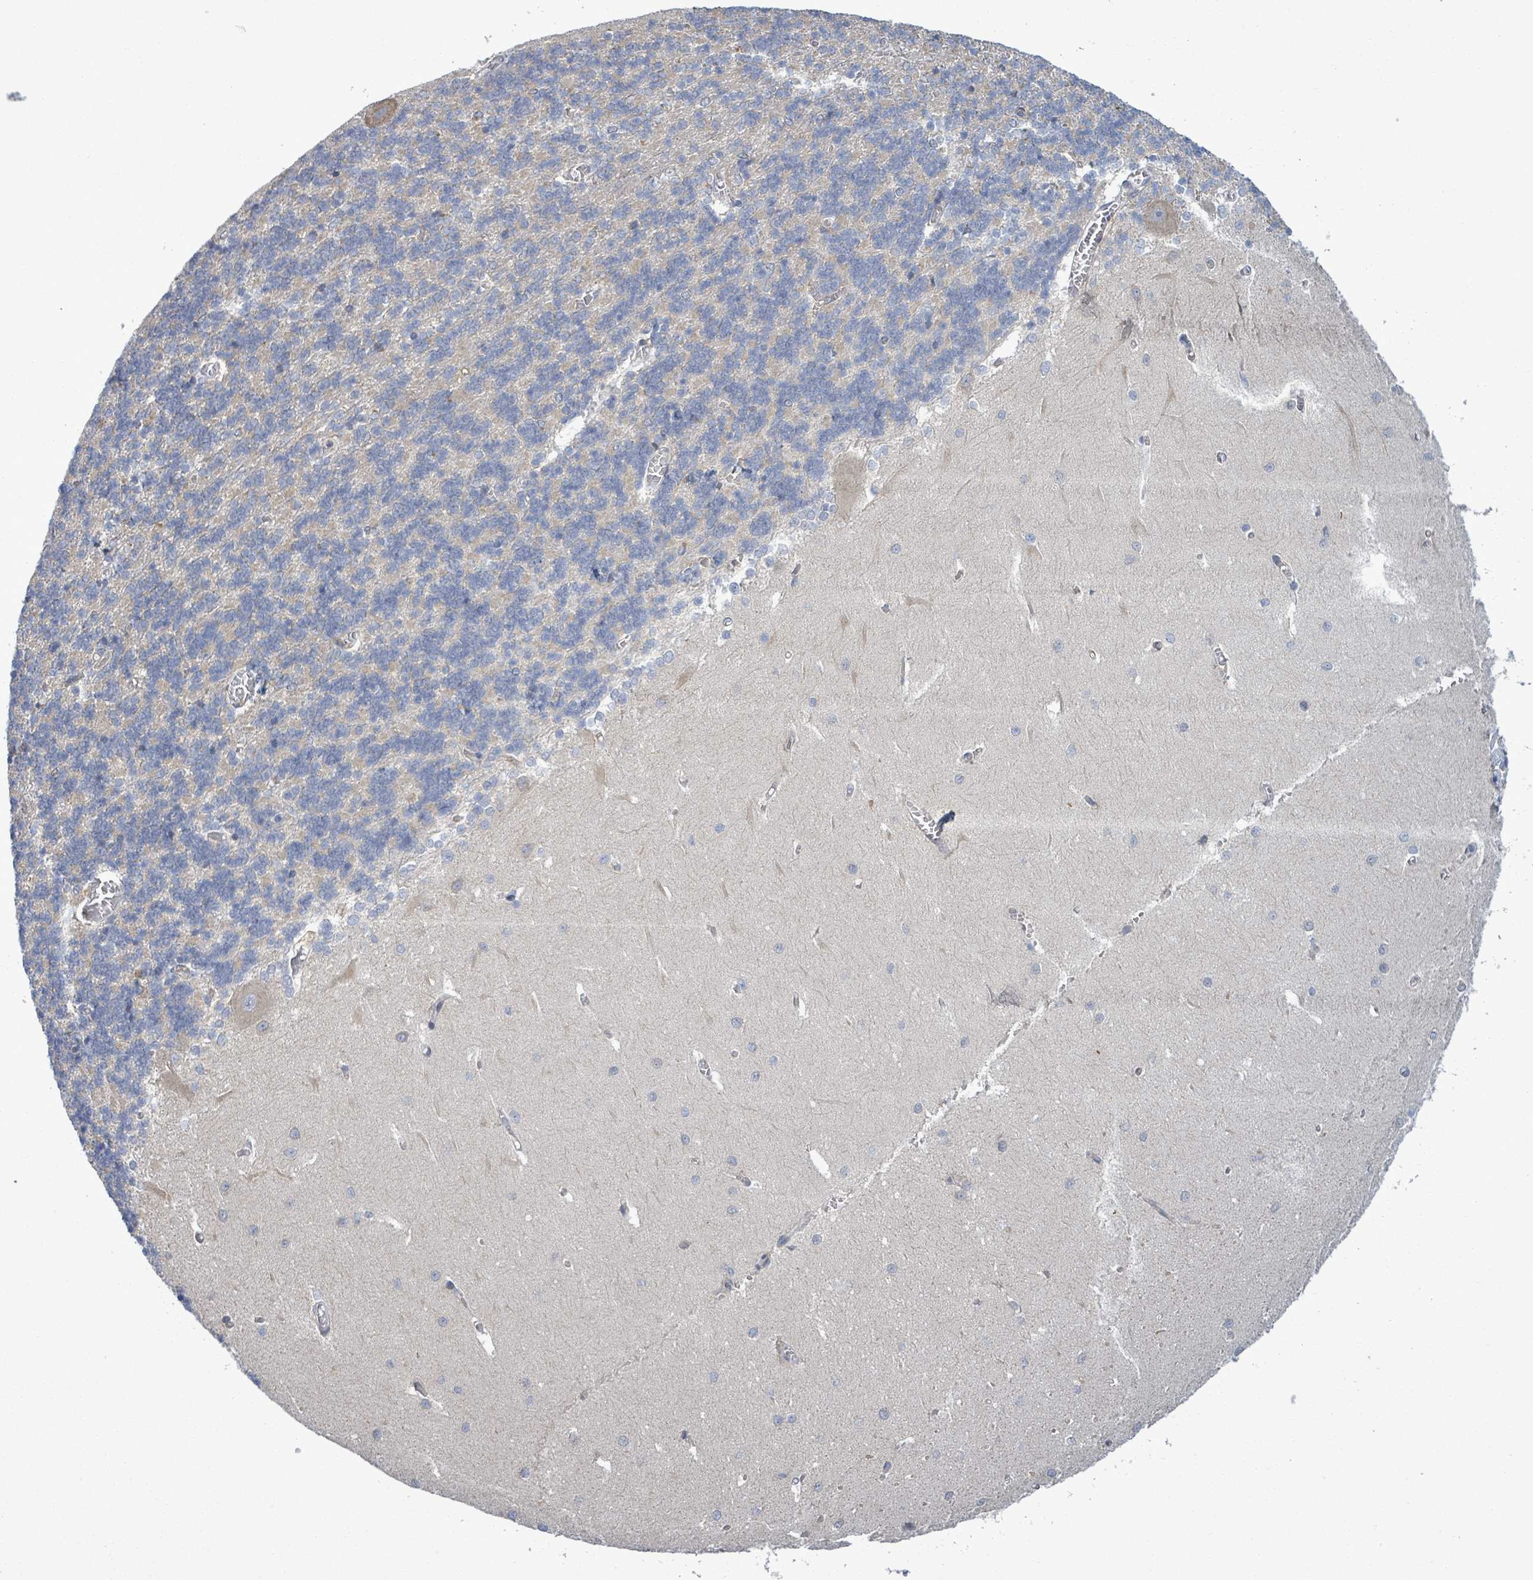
{"staining": {"intensity": "weak", "quantity": "<25%", "location": "cytoplasmic/membranous"}, "tissue": "cerebellum", "cell_type": "Cells in granular layer", "image_type": "normal", "snomed": [{"axis": "morphology", "description": "Normal tissue, NOS"}, {"axis": "topography", "description": "Cerebellum"}], "caption": "Immunohistochemistry photomicrograph of normal cerebellum: human cerebellum stained with DAB demonstrates no significant protein positivity in cells in granular layer. (DAB immunohistochemistry, high magnification).", "gene": "ATP13A1", "patient": {"sex": "male", "age": 37}}